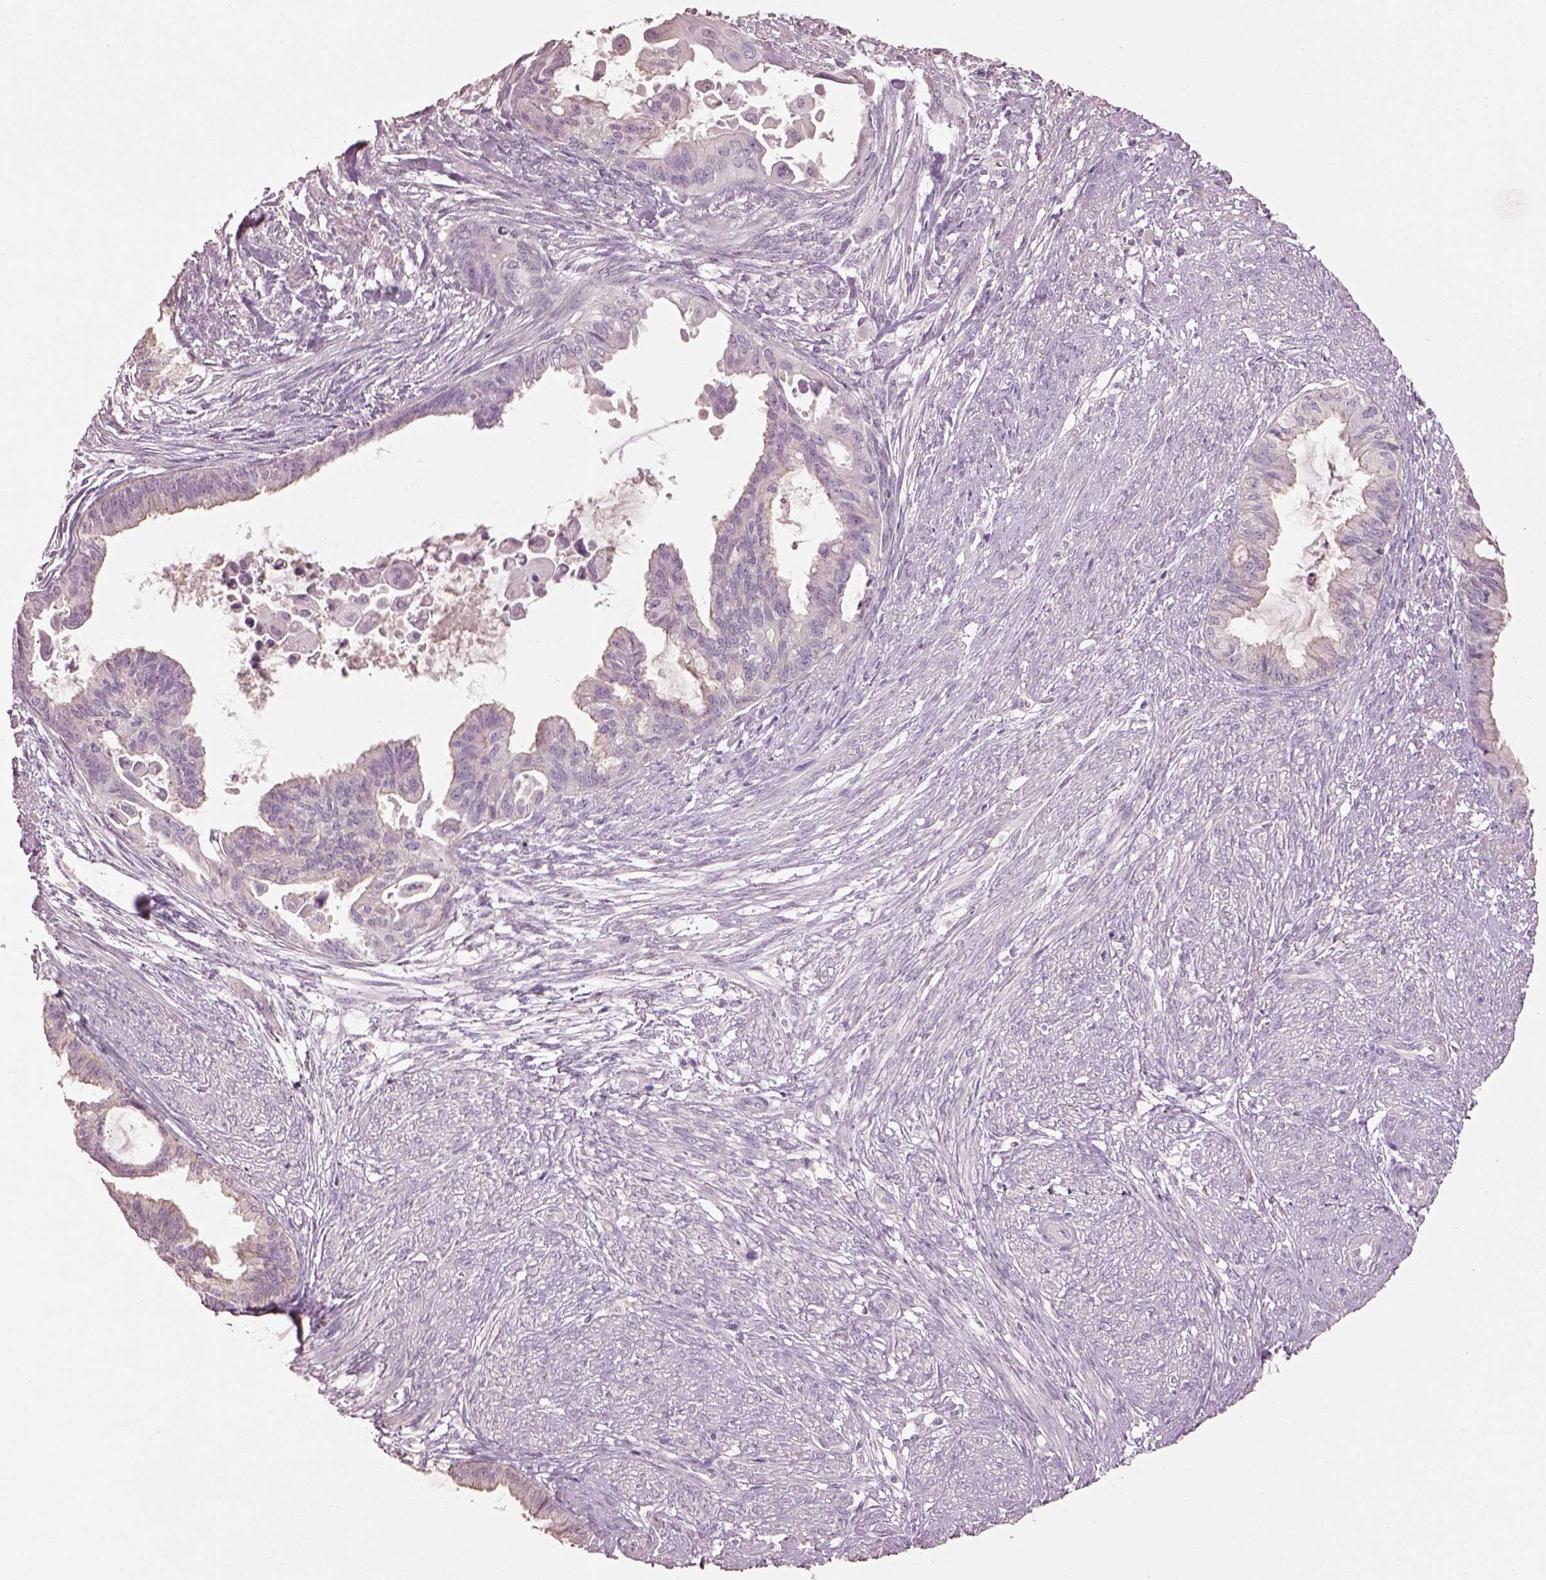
{"staining": {"intensity": "negative", "quantity": "none", "location": "none"}, "tissue": "endometrial cancer", "cell_type": "Tumor cells", "image_type": "cancer", "snomed": [{"axis": "morphology", "description": "Adenocarcinoma, NOS"}, {"axis": "topography", "description": "Endometrium"}], "caption": "Tumor cells show no significant protein positivity in endometrial cancer (adenocarcinoma).", "gene": "KCNIP3", "patient": {"sex": "female", "age": 86}}